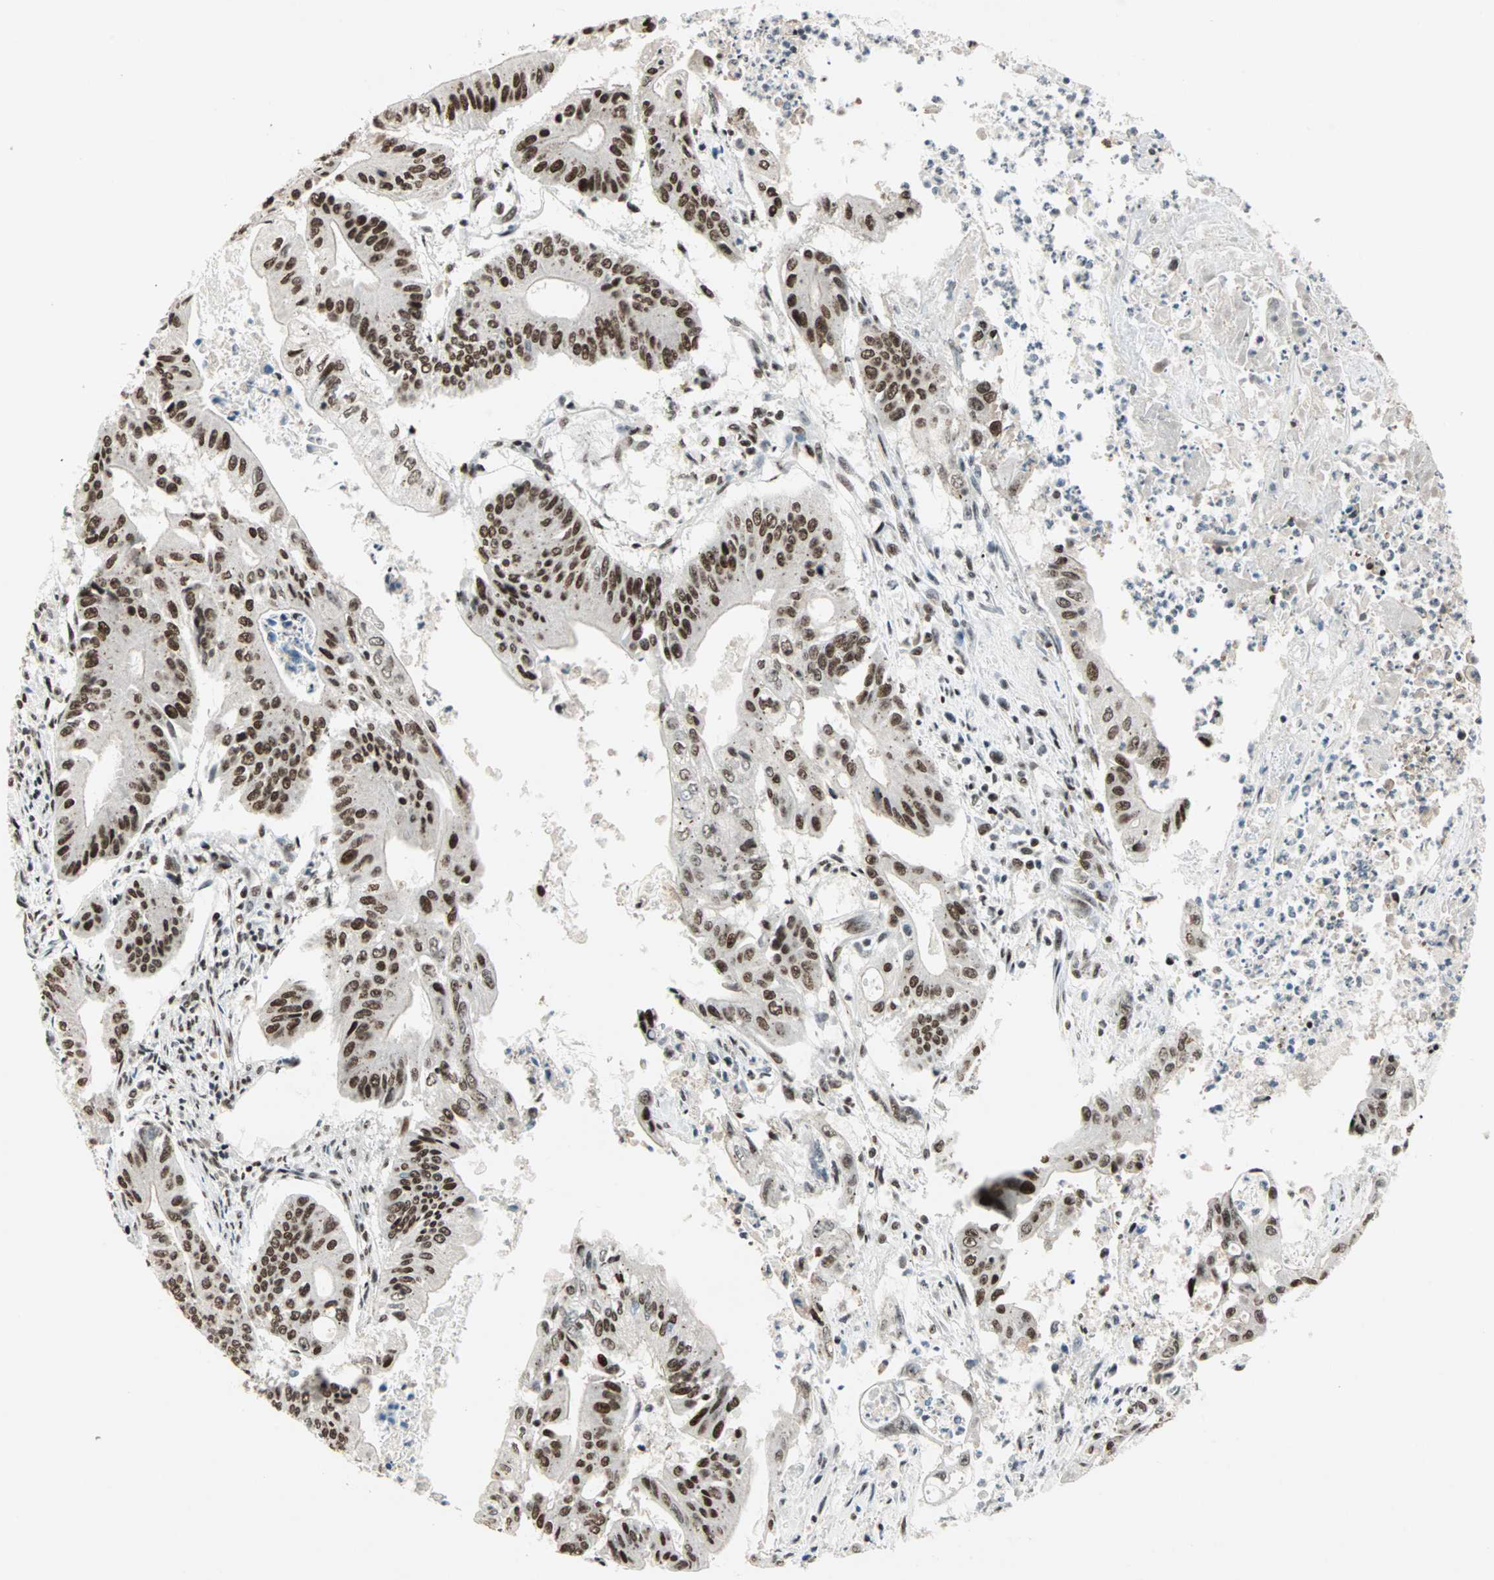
{"staining": {"intensity": "strong", "quantity": ">75%", "location": "nuclear"}, "tissue": "pancreatic cancer", "cell_type": "Tumor cells", "image_type": "cancer", "snomed": [{"axis": "morphology", "description": "Normal tissue, NOS"}, {"axis": "topography", "description": "Lymph node"}], "caption": "Human pancreatic cancer stained for a protein (brown) reveals strong nuclear positive staining in approximately >75% of tumor cells.", "gene": "BLM", "patient": {"sex": "male", "age": 62}}